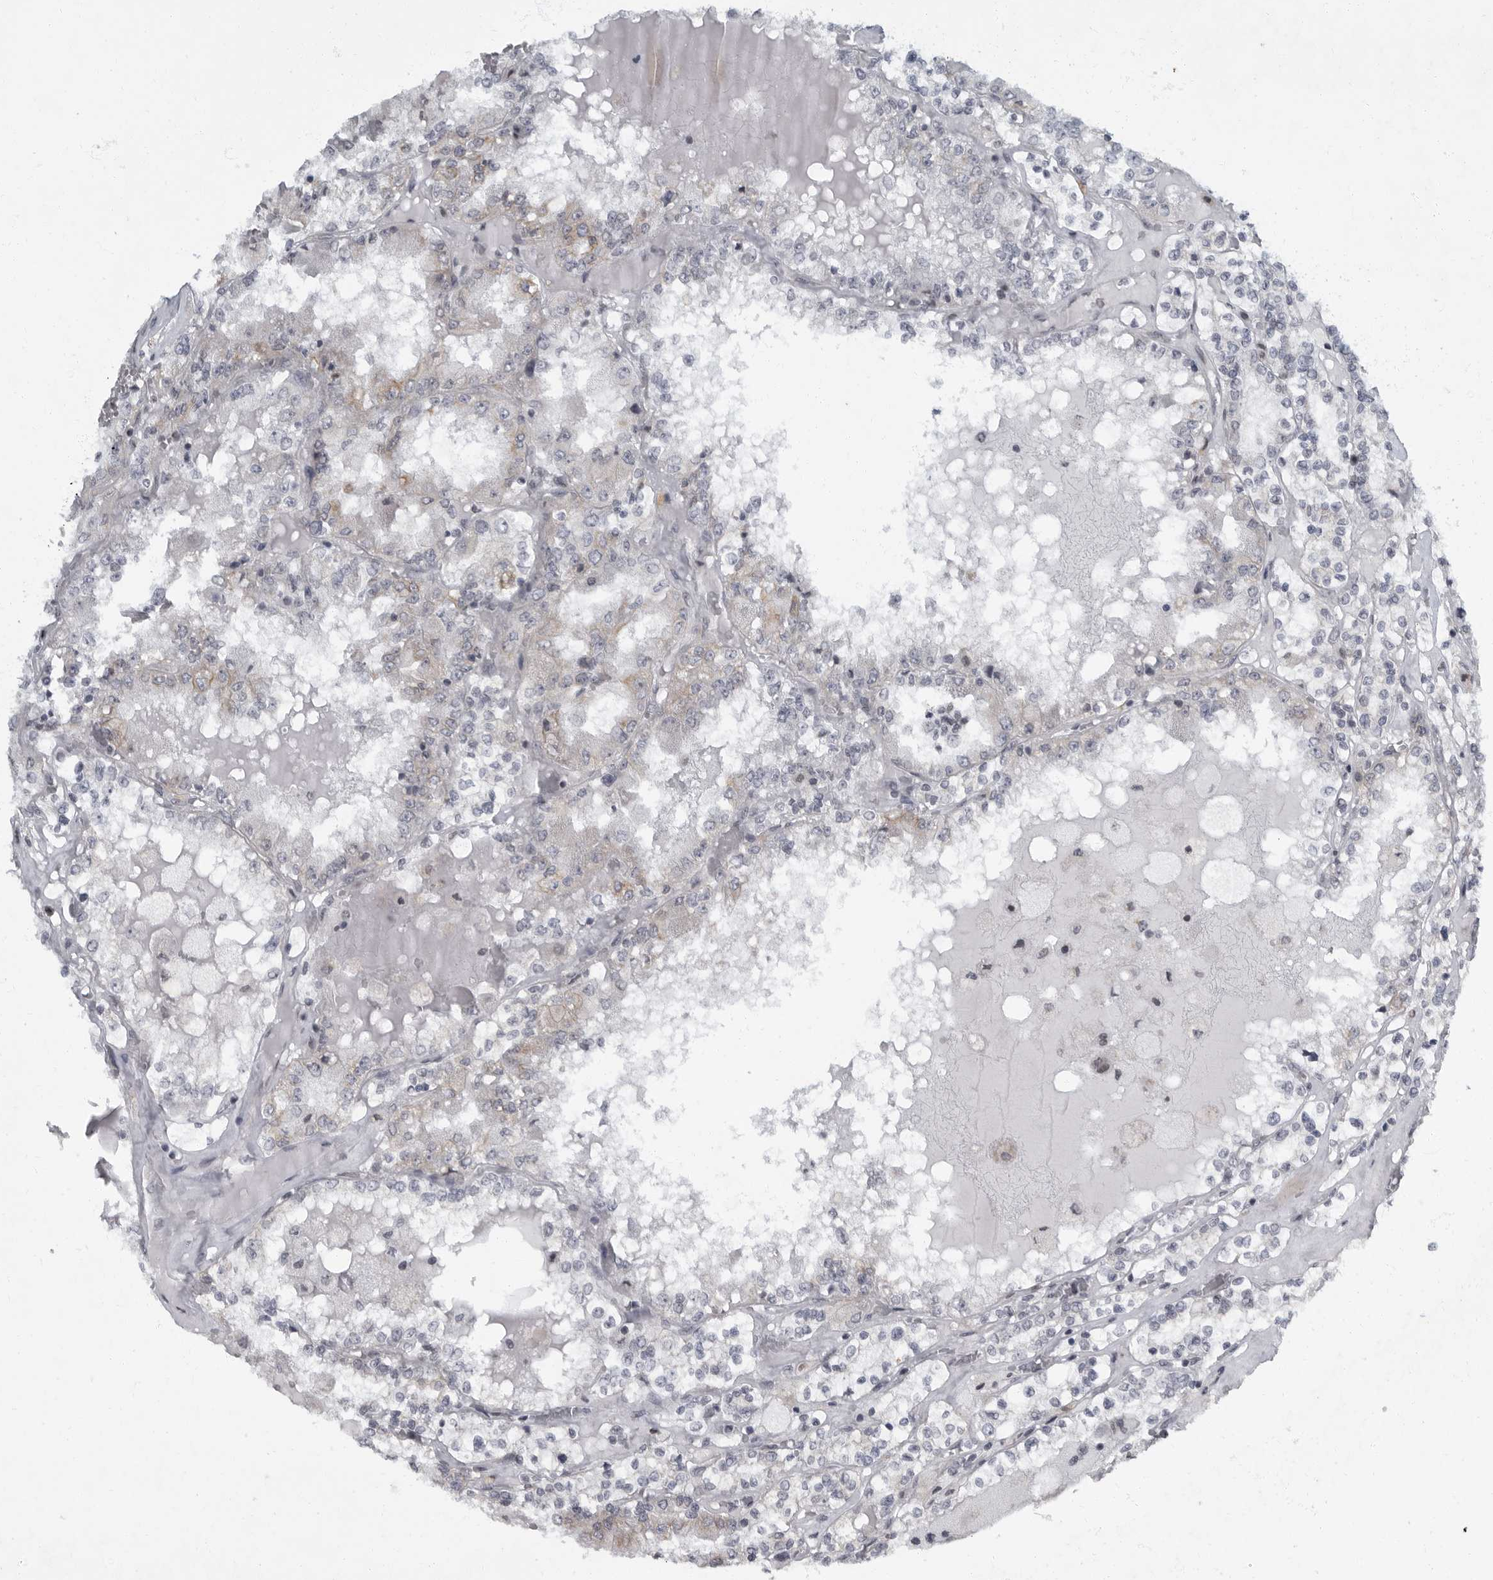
{"staining": {"intensity": "weak", "quantity": "<25%", "location": "cytoplasmic/membranous"}, "tissue": "renal cancer", "cell_type": "Tumor cells", "image_type": "cancer", "snomed": [{"axis": "morphology", "description": "Adenocarcinoma, NOS"}, {"axis": "topography", "description": "Kidney"}], "caption": "Tumor cells show no significant expression in renal adenocarcinoma.", "gene": "EVI5", "patient": {"sex": "female", "age": 56}}